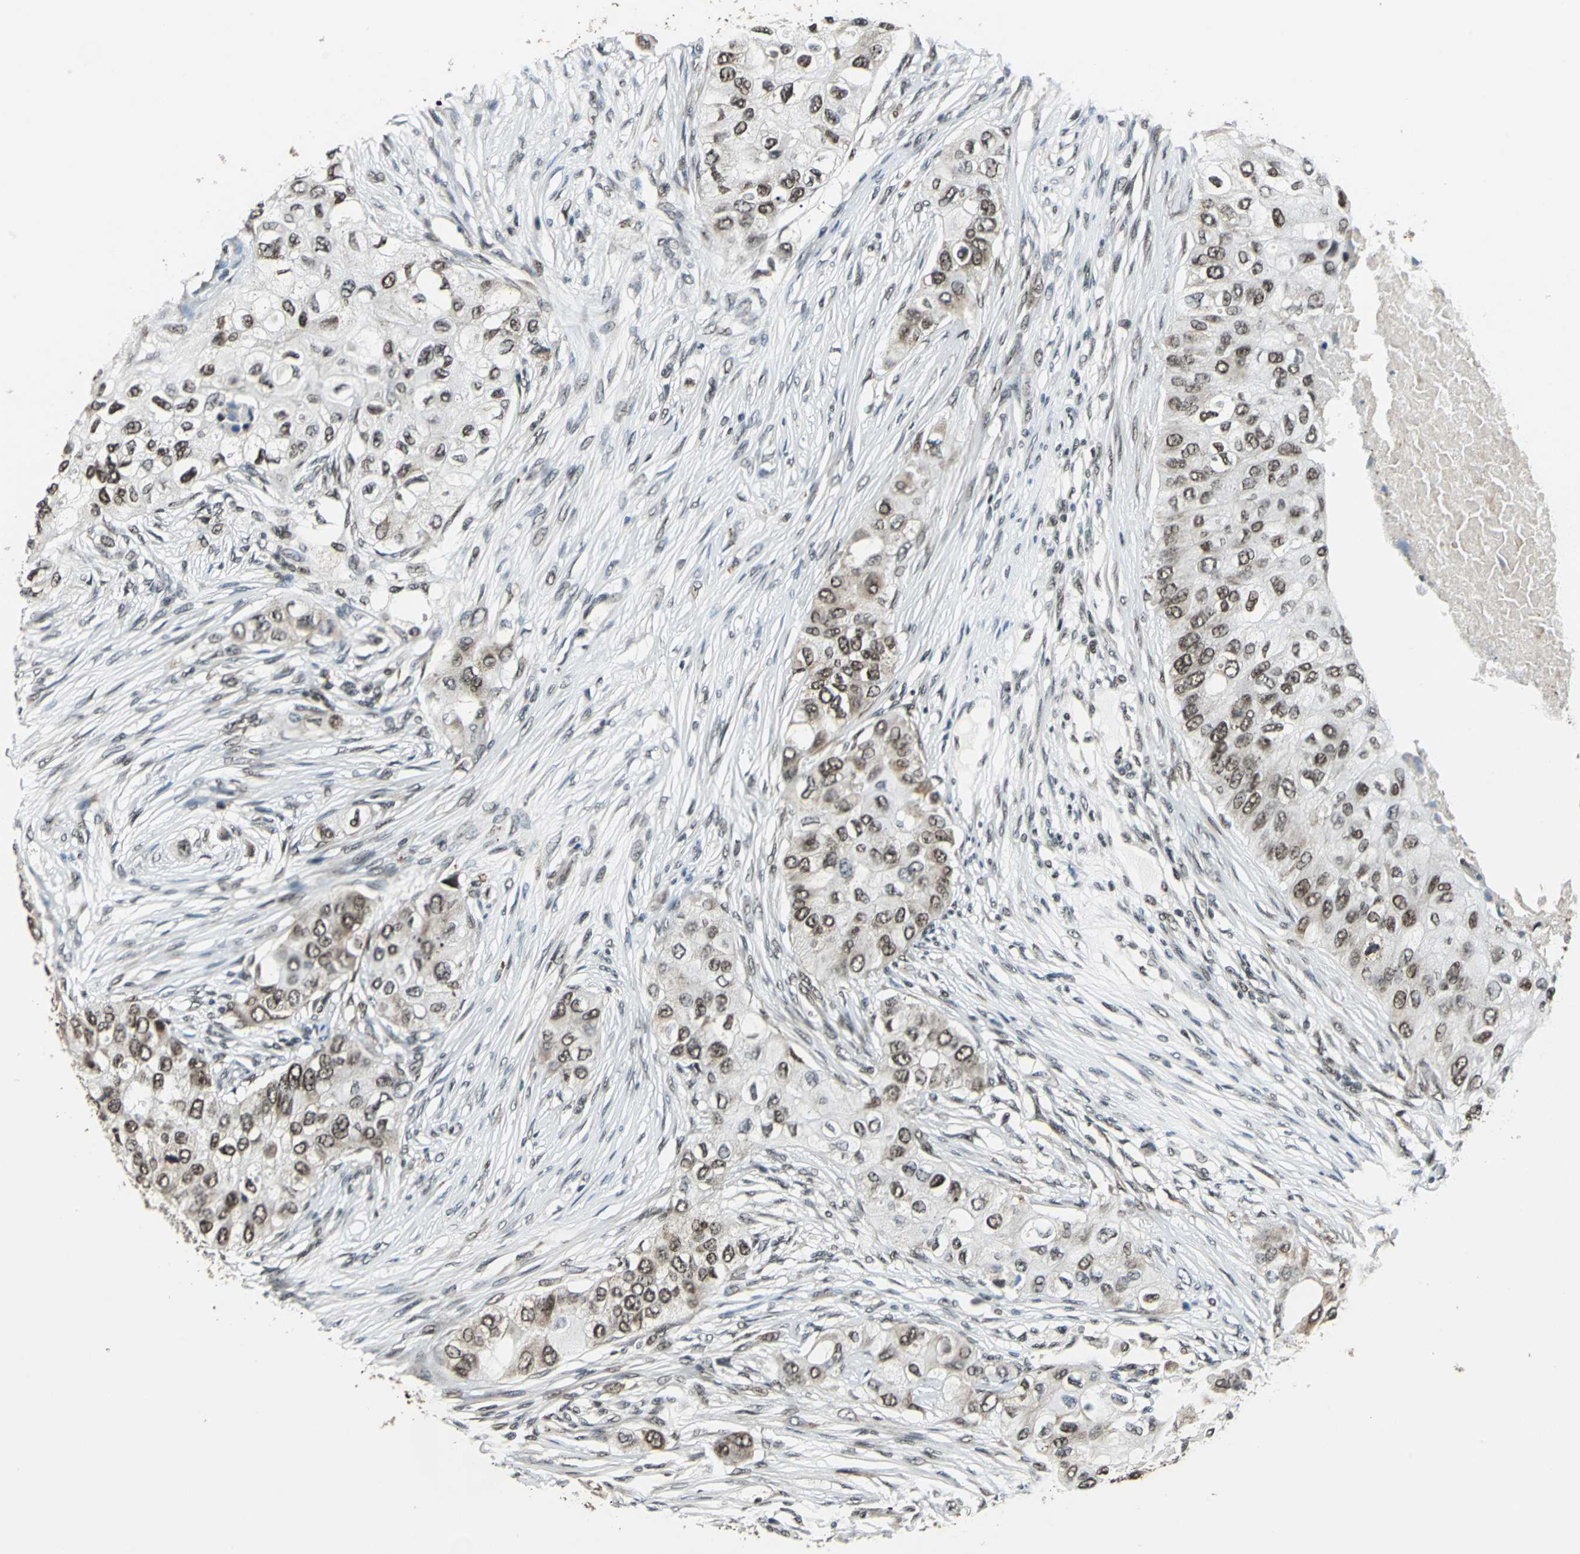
{"staining": {"intensity": "moderate", "quantity": ">75%", "location": "nuclear"}, "tissue": "breast cancer", "cell_type": "Tumor cells", "image_type": "cancer", "snomed": [{"axis": "morphology", "description": "Normal tissue, NOS"}, {"axis": "morphology", "description": "Duct carcinoma"}, {"axis": "topography", "description": "Breast"}], "caption": "IHC staining of breast invasive ductal carcinoma, which exhibits medium levels of moderate nuclear positivity in approximately >75% of tumor cells indicating moderate nuclear protein staining. The staining was performed using DAB (brown) for protein detection and nuclei were counterstained in hematoxylin (blue).", "gene": "BCLAF1", "patient": {"sex": "female", "age": 49}}